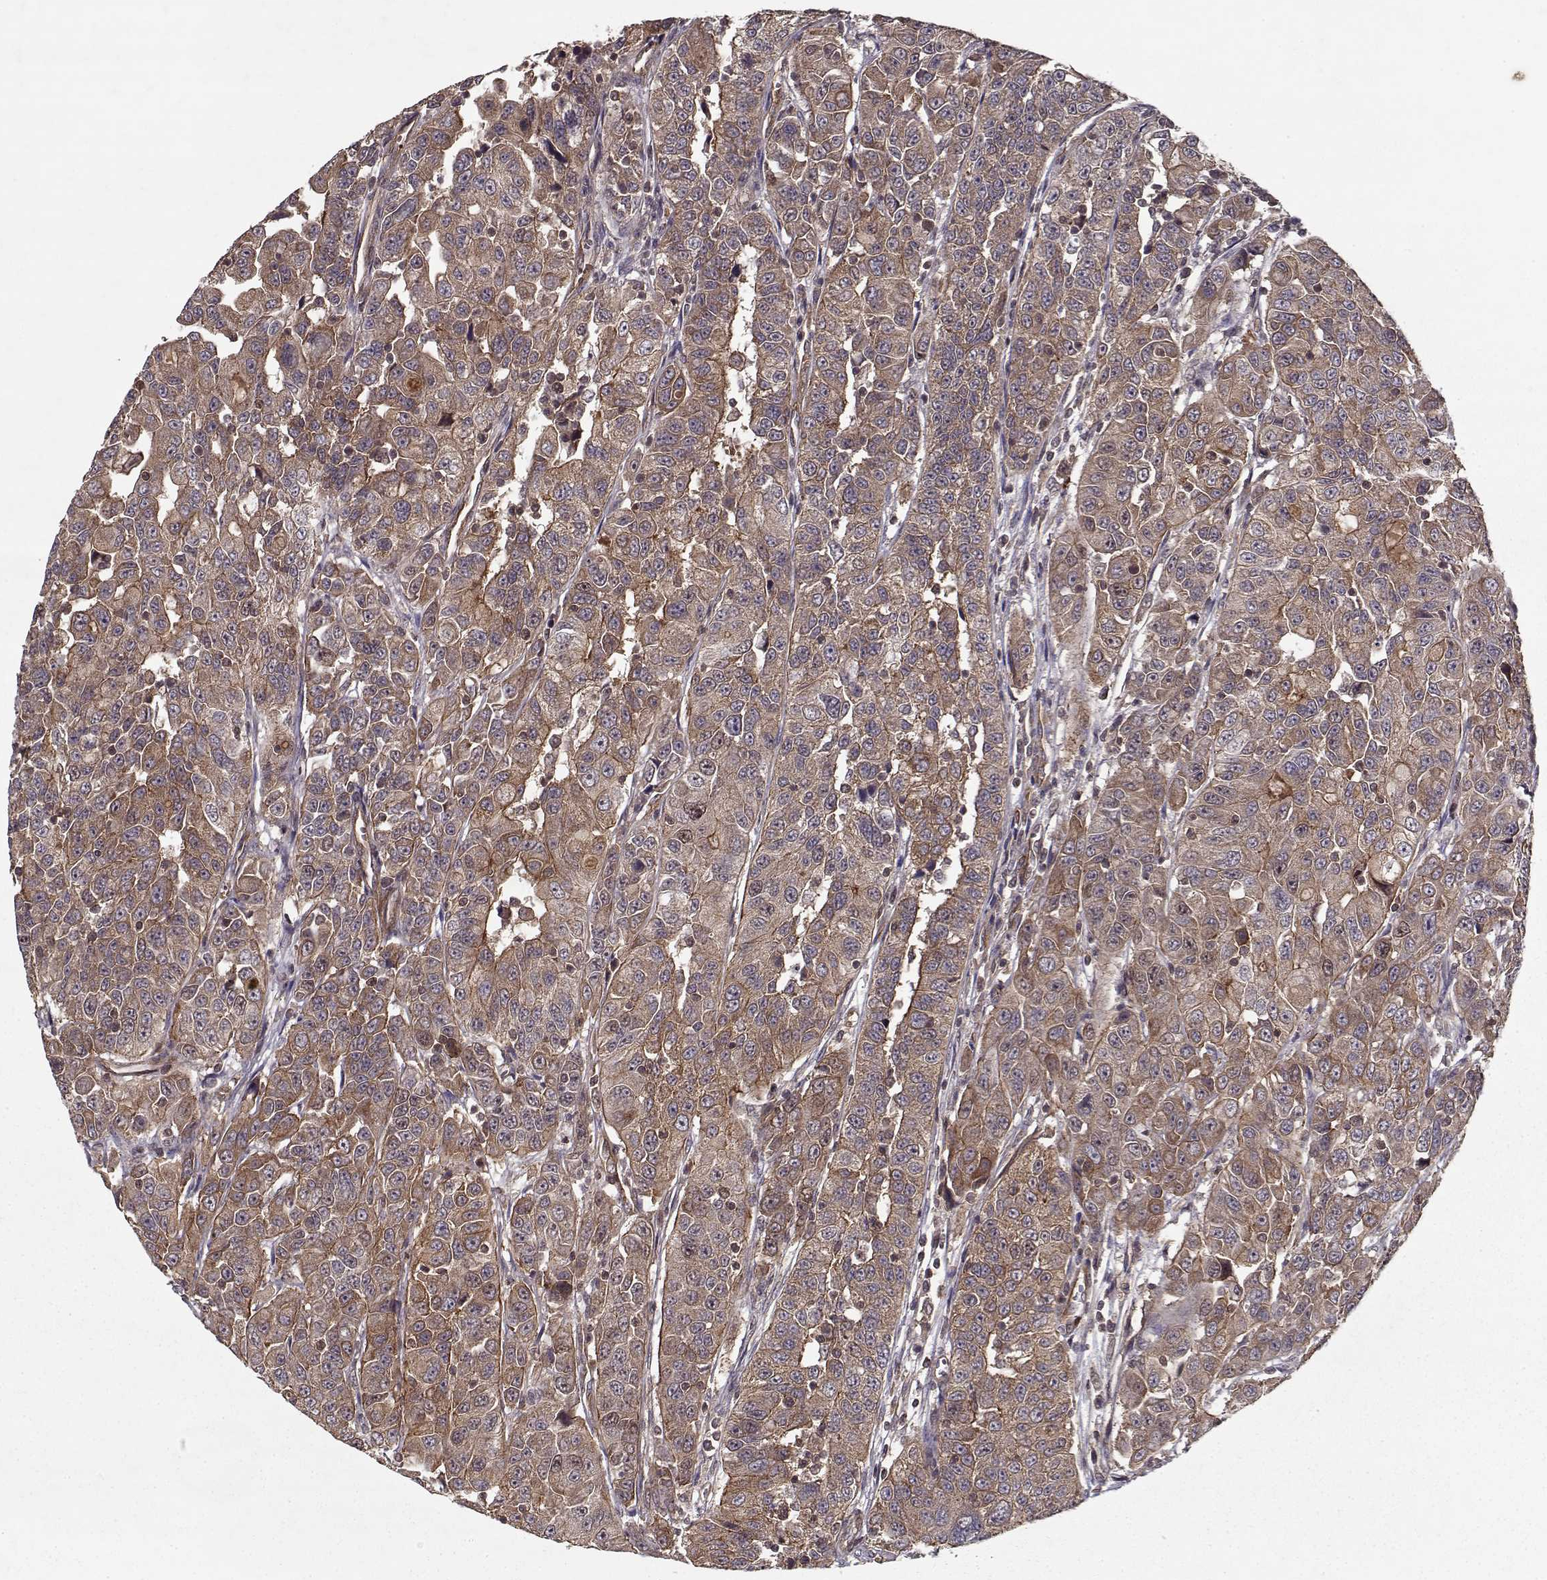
{"staining": {"intensity": "moderate", "quantity": ">75%", "location": "cytoplasmic/membranous"}, "tissue": "urothelial cancer", "cell_type": "Tumor cells", "image_type": "cancer", "snomed": [{"axis": "morphology", "description": "Urothelial carcinoma, NOS"}, {"axis": "morphology", "description": "Urothelial carcinoma, High grade"}, {"axis": "topography", "description": "Urinary bladder"}], "caption": "Immunohistochemistry (IHC) micrograph of urothelial cancer stained for a protein (brown), which demonstrates medium levels of moderate cytoplasmic/membranous staining in about >75% of tumor cells.", "gene": "PPP1R12A", "patient": {"sex": "female", "age": 73}}